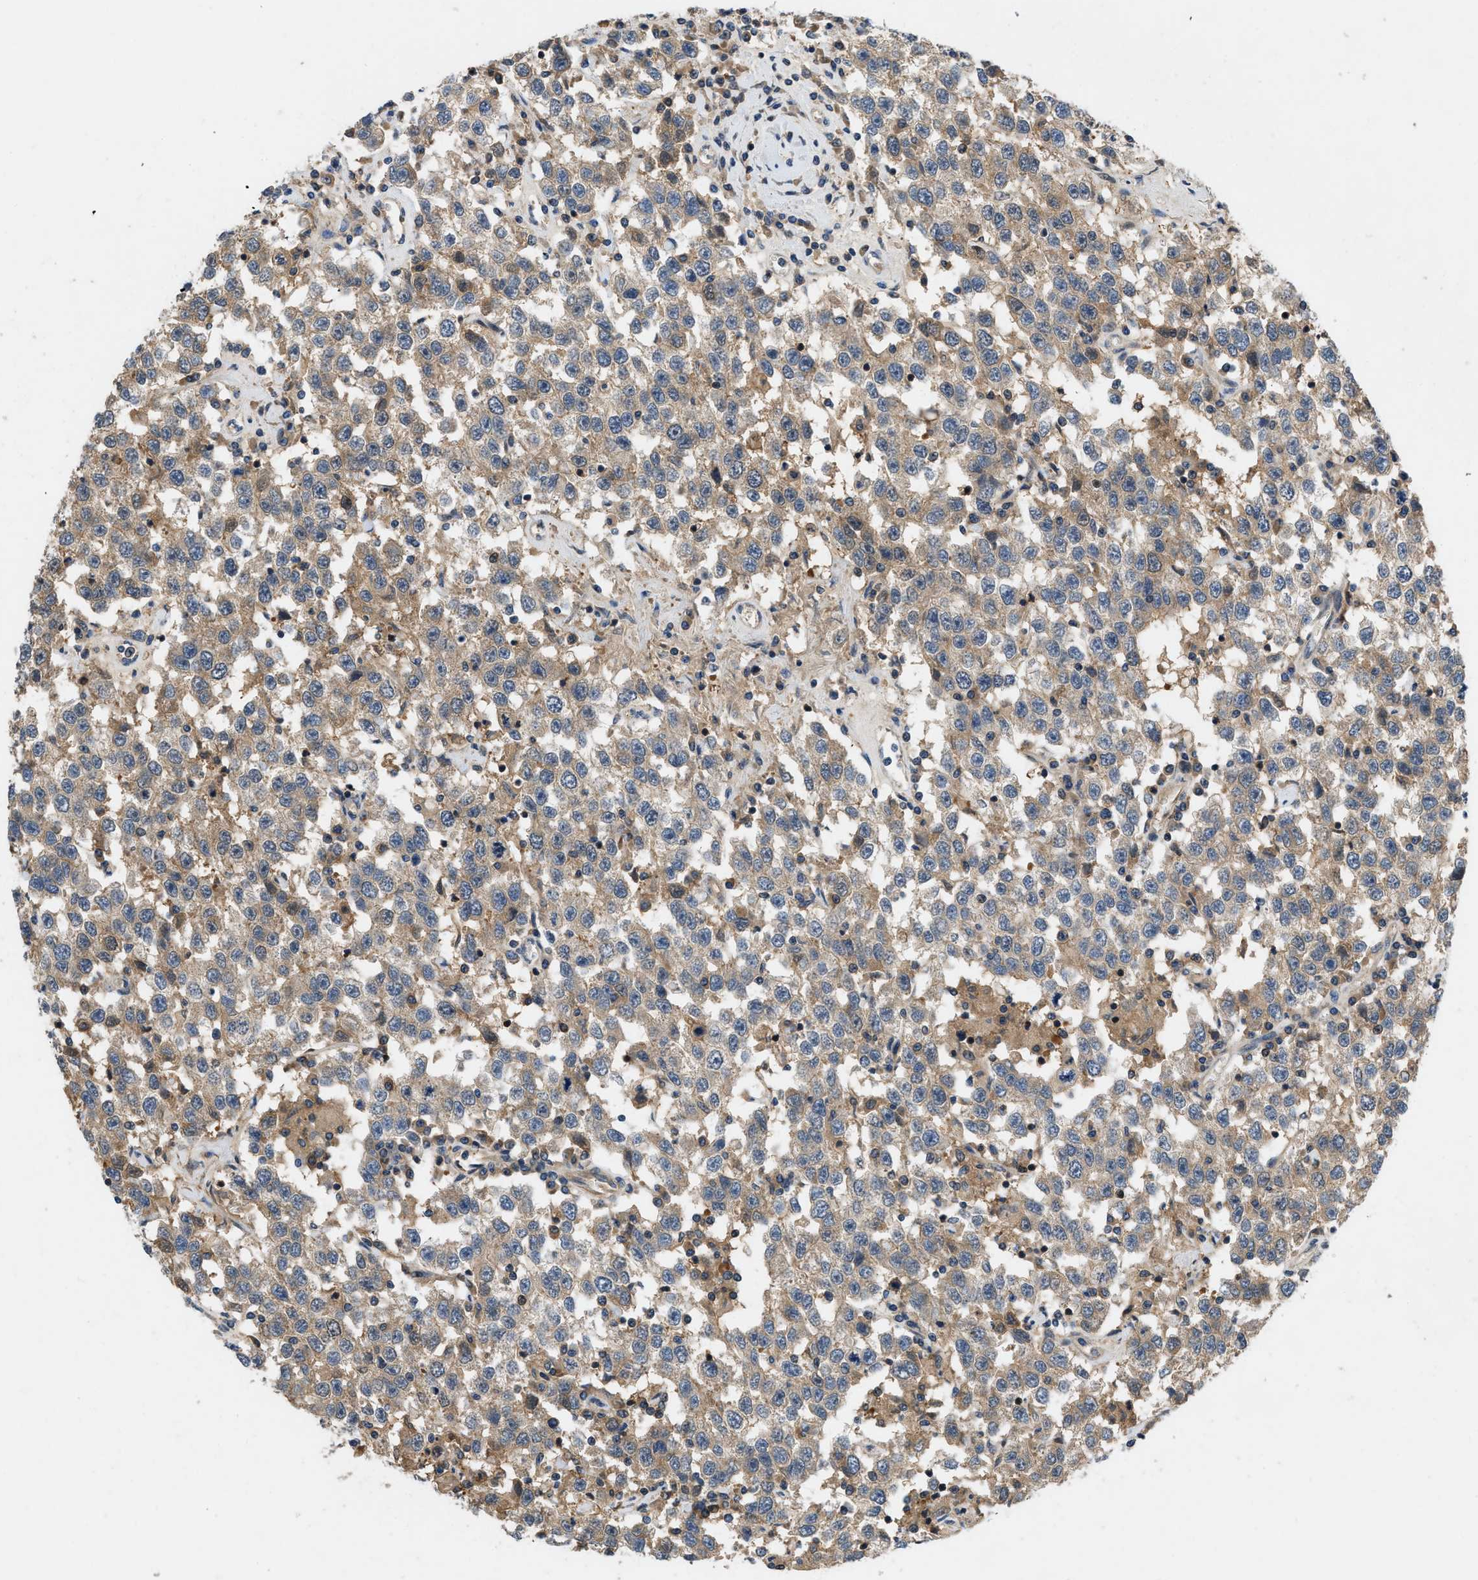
{"staining": {"intensity": "moderate", "quantity": ">75%", "location": "cytoplasmic/membranous"}, "tissue": "testis cancer", "cell_type": "Tumor cells", "image_type": "cancer", "snomed": [{"axis": "morphology", "description": "Seminoma, NOS"}, {"axis": "topography", "description": "Testis"}], "caption": "This is an image of immunohistochemistry (IHC) staining of testis seminoma, which shows moderate expression in the cytoplasmic/membranous of tumor cells.", "gene": "GPR31", "patient": {"sex": "male", "age": 41}}